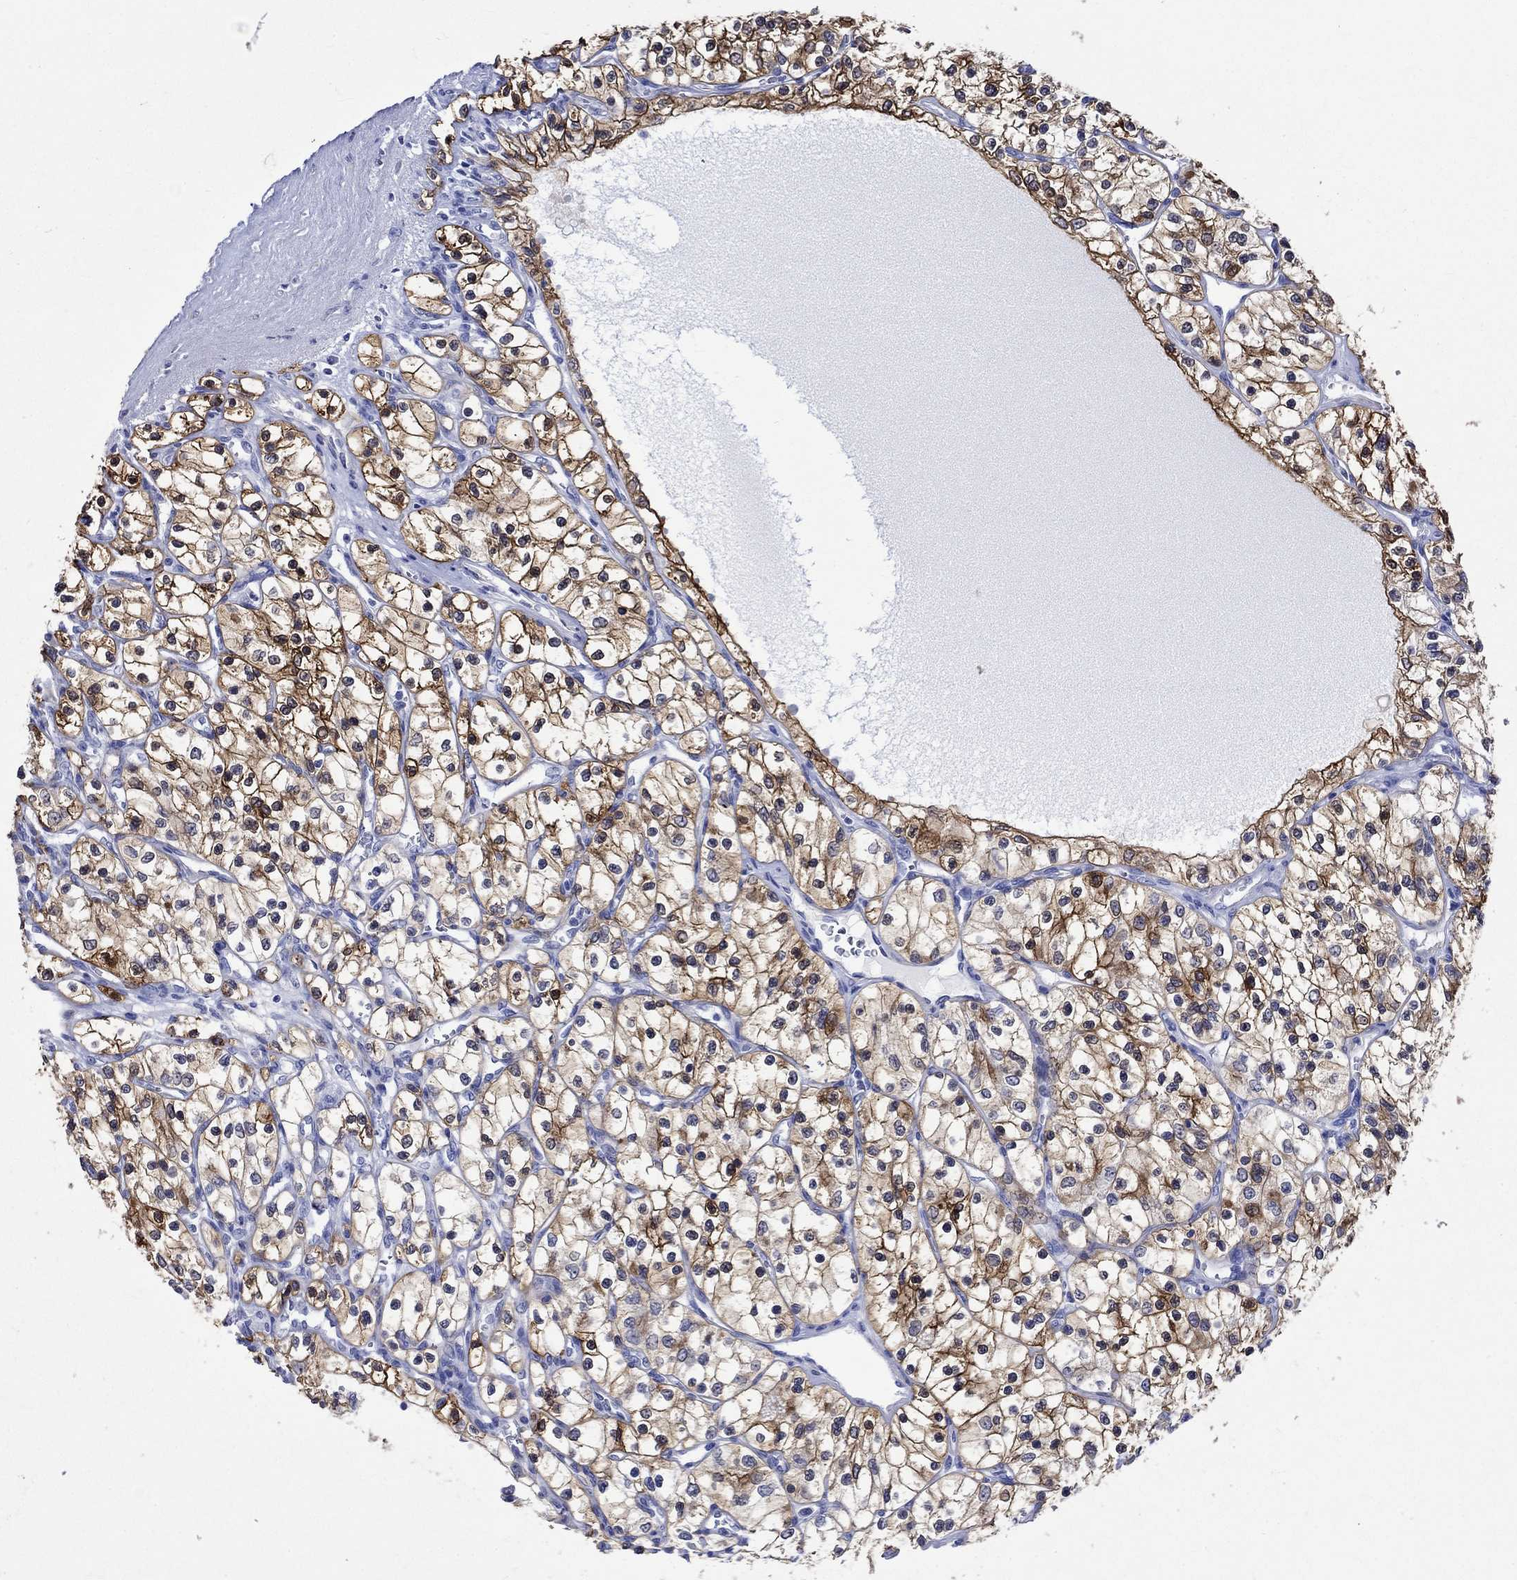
{"staining": {"intensity": "strong", "quantity": ">75%", "location": "cytoplasmic/membranous"}, "tissue": "renal cancer", "cell_type": "Tumor cells", "image_type": "cancer", "snomed": [{"axis": "morphology", "description": "Adenocarcinoma, NOS"}, {"axis": "topography", "description": "Kidney"}], "caption": "IHC (DAB) staining of renal cancer (adenocarcinoma) shows strong cytoplasmic/membranous protein staining in about >75% of tumor cells. Nuclei are stained in blue.", "gene": "CRYAB", "patient": {"sex": "female", "age": 69}}